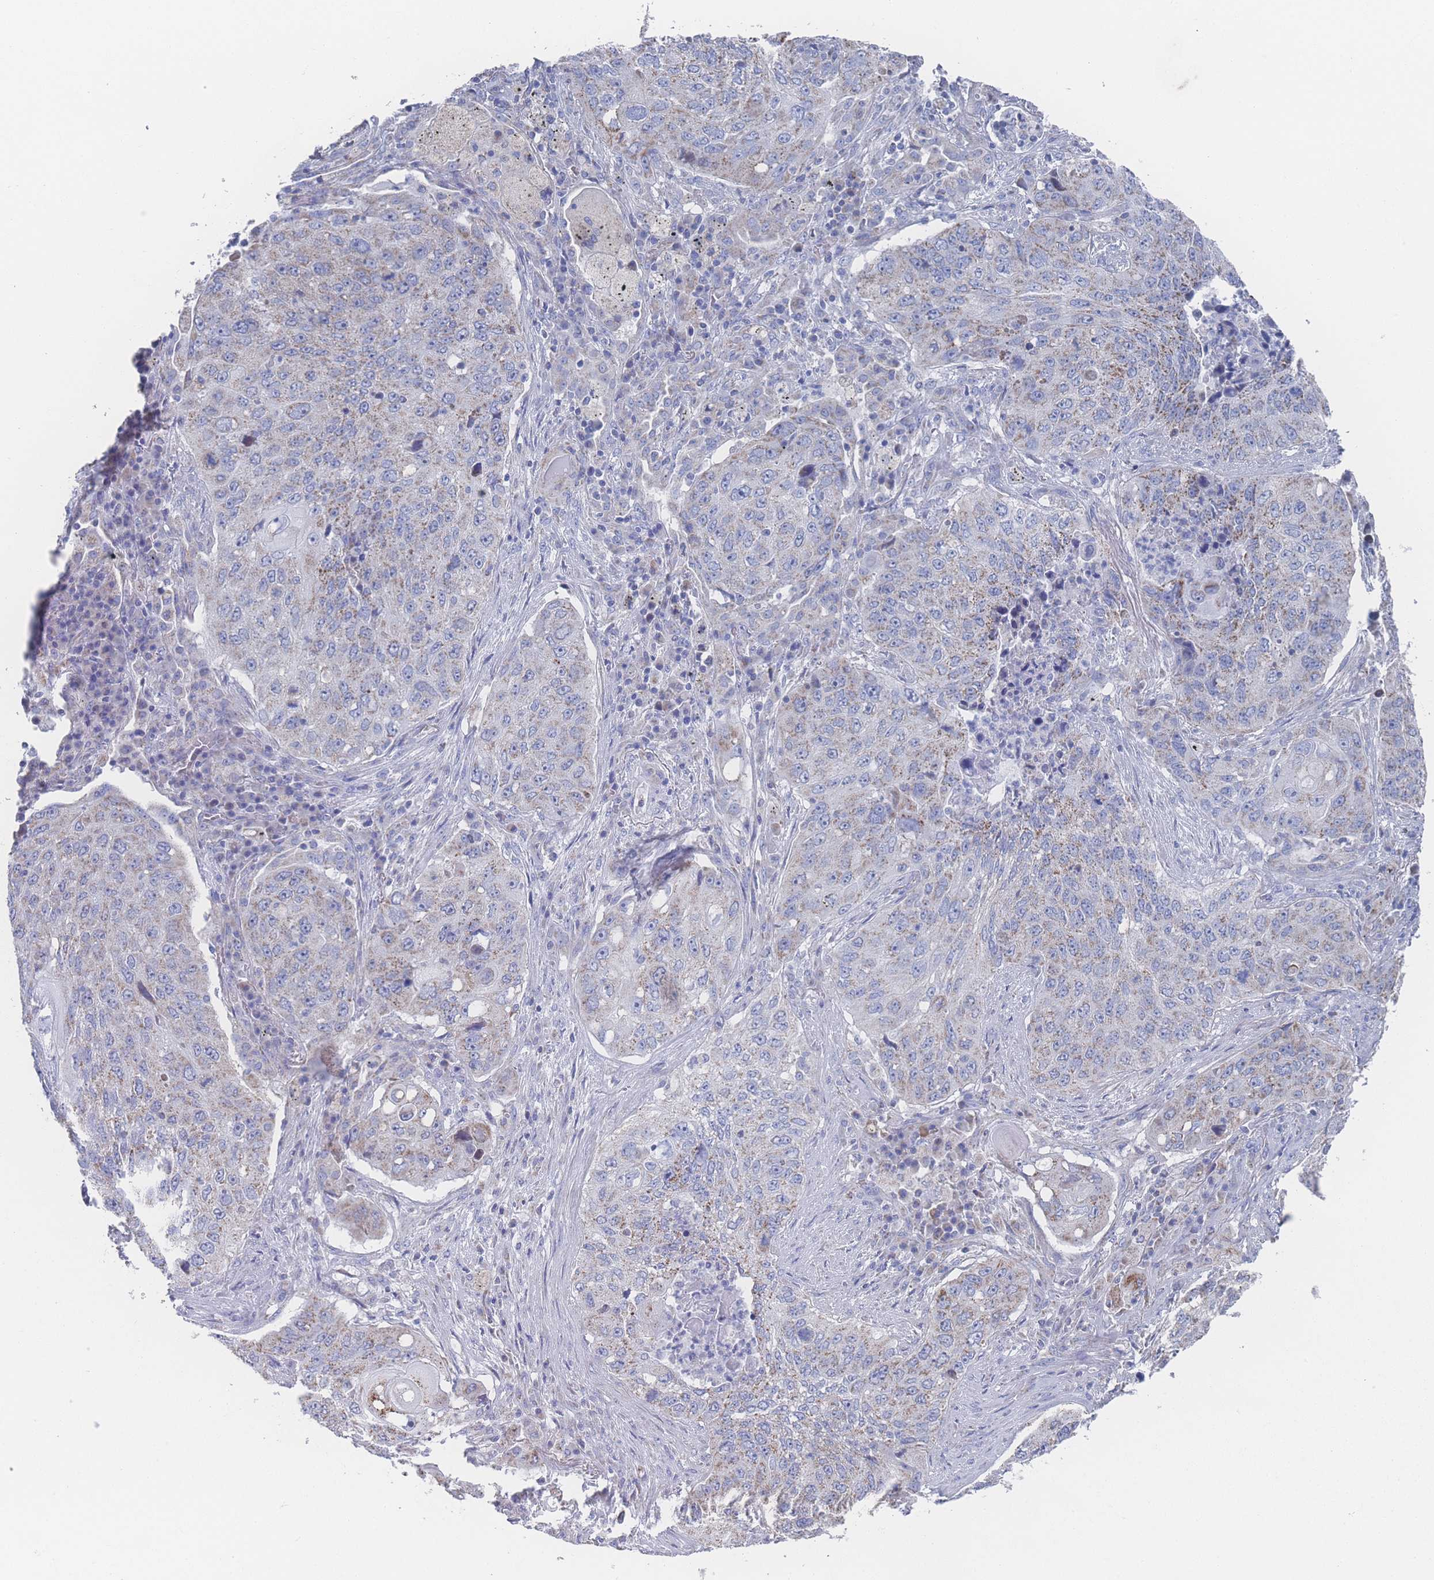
{"staining": {"intensity": "moderate", "quantity": "<25%", "location": "cytoplasmic/membranous"}, "tissue": "lung cancer", "cell_type": "Tumor cells", "image_type": "cancer", "snomed": [{"axis": "morphology", "description": "Squamous cell carcinoma, NOS"}, {"axis": "topography", "description": "Lung"}], "caption": "Human squamous cell carcinoma (lung) stained with a brown dye exhibits moderate cytoplasmic/membranous positive staining in approximately <25% of tumor cells.", "gene": "SNPH", "patient": {"sex": "female", "age": 63}}